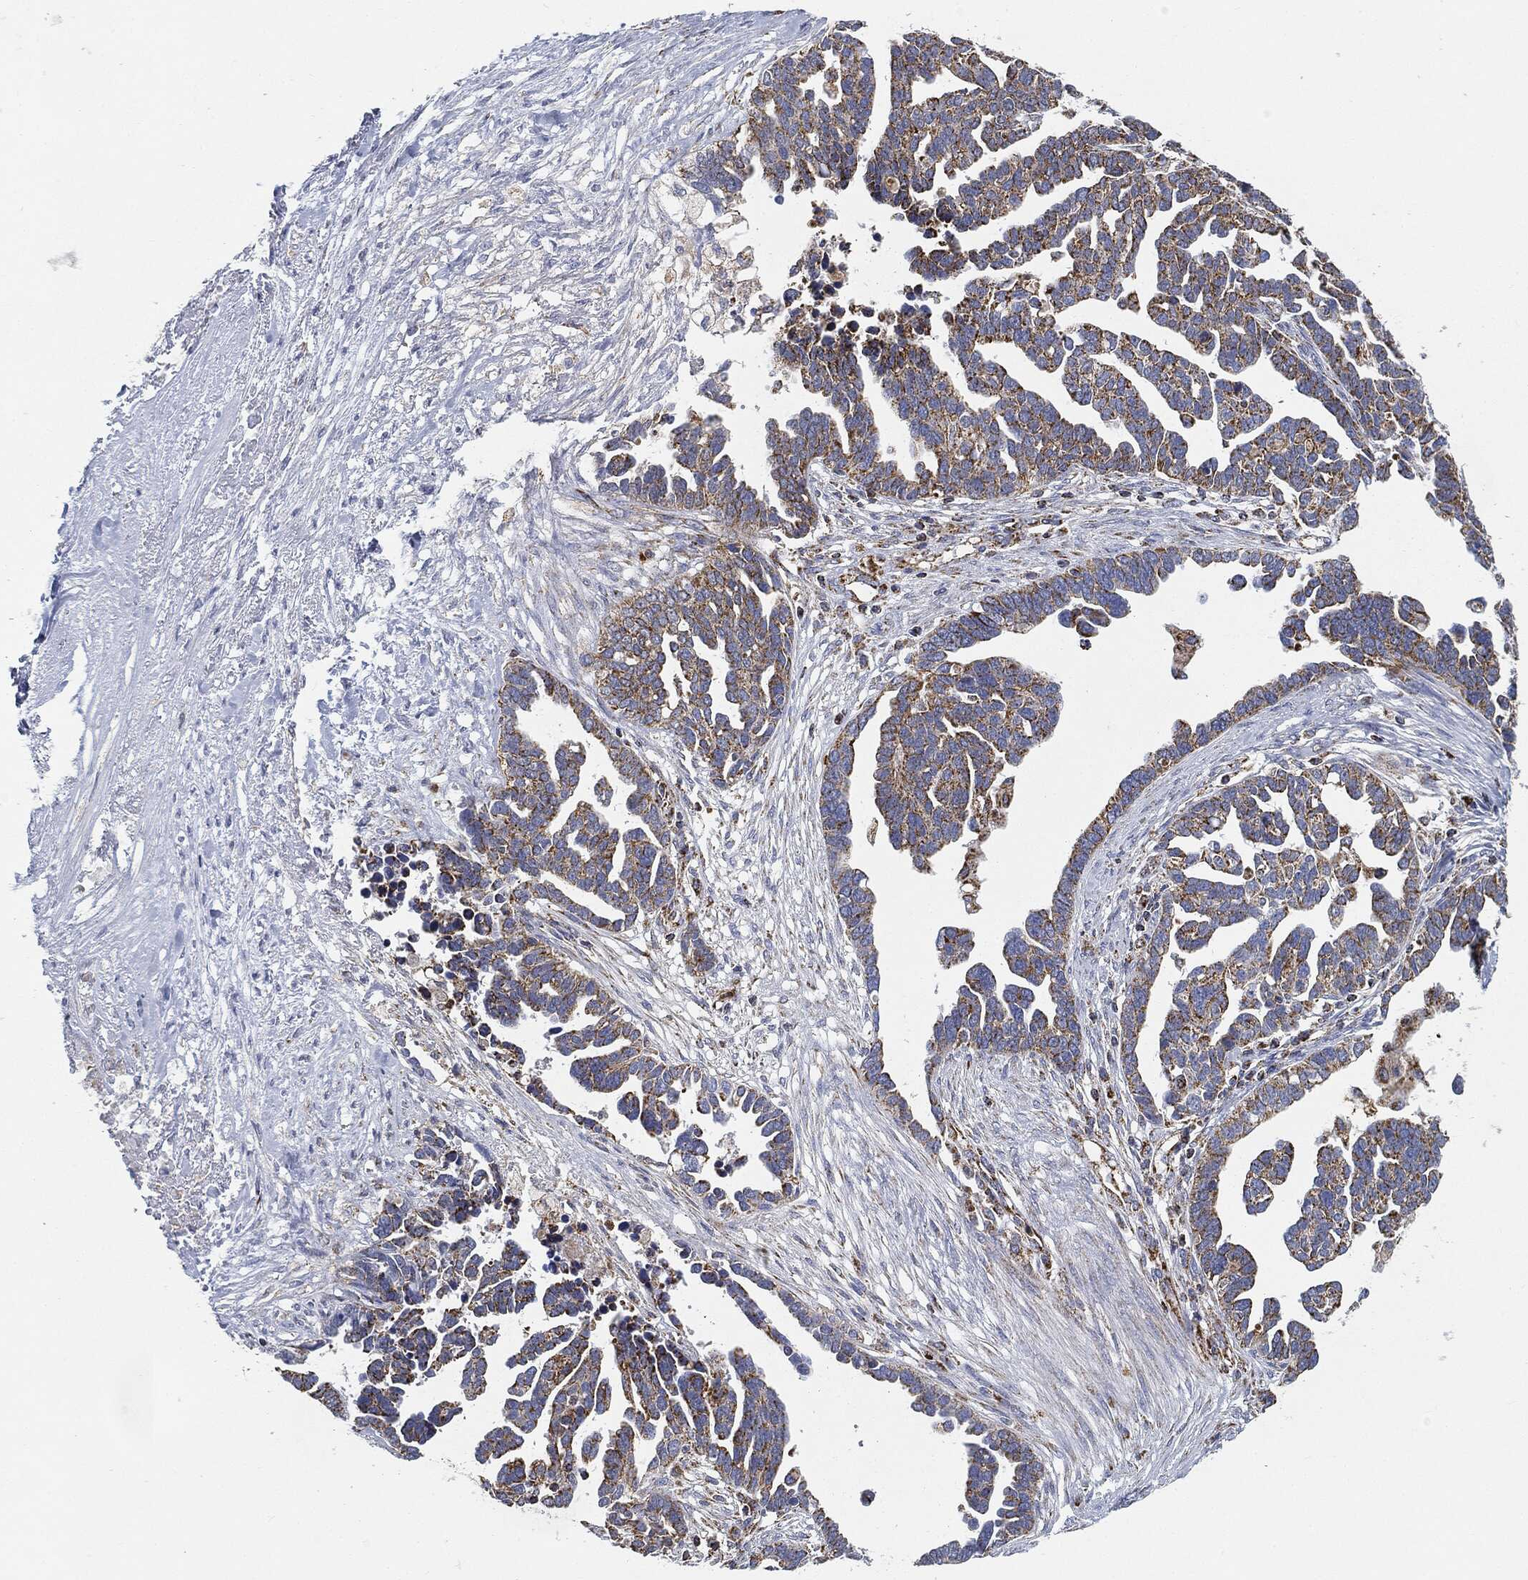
{"staining": {"intensity": "moderate", "quantity": ">75%", "location": "cytoplasmic/membranous"}, "tissue": "ovarian cancer", "cell_type": "Tumor cells", "image_type": "cancer", "snomed": [{"axis": "morphology", "description": "Cystadenocarcinoma, serous, NOS"}, {"axis": "topography", "description": "Ovary"}], "caption": "Human serous cystadenocarcinoma (ovarian) stained with a protein marker shows moderate staining in tumor cells.", "gene": "CAPN15", "patient": {"sex": "female", "age": 54}}